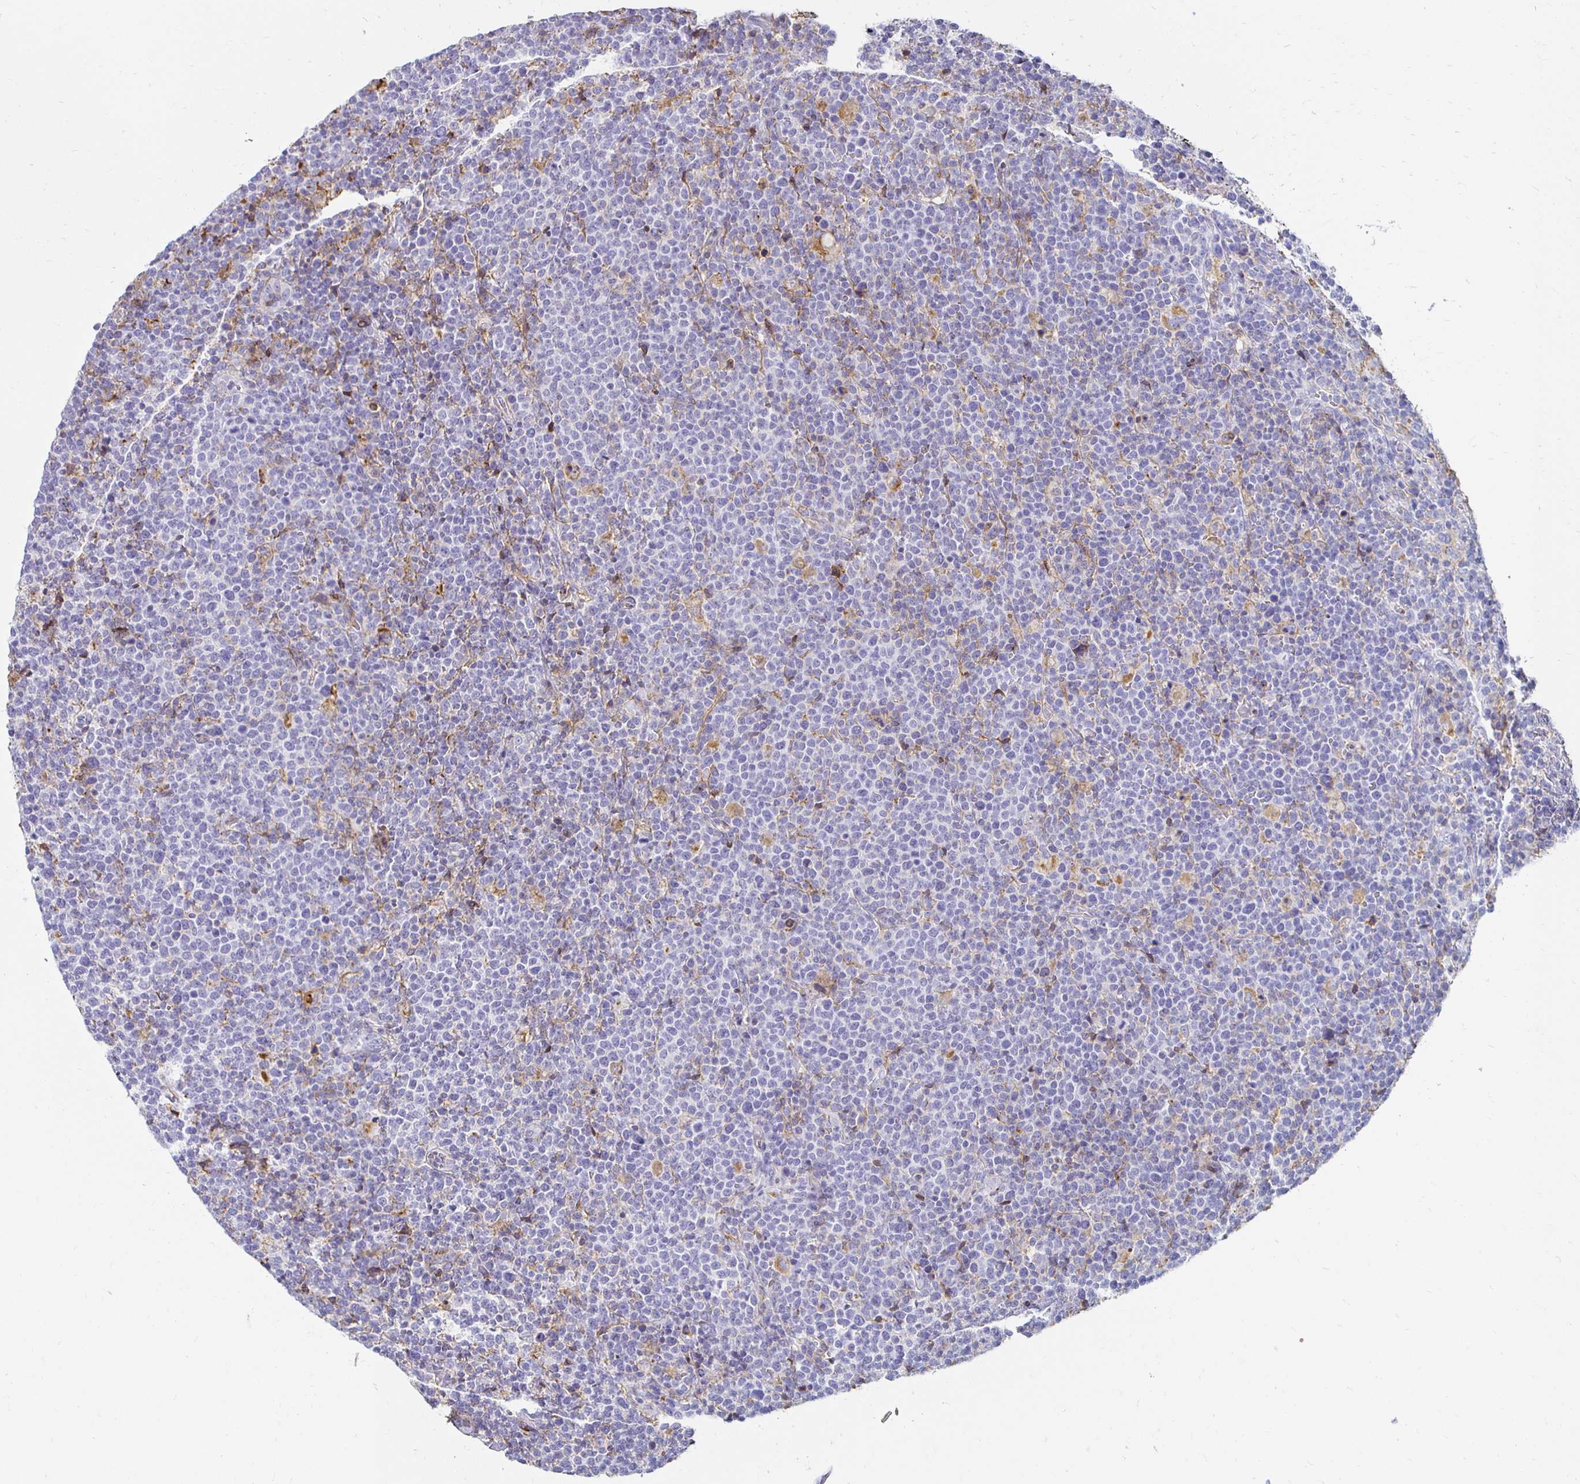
{"staining": {"intensity": "negative", "quantity": "none", "location": "none"}, "tissue": "lymphoma", "cell_type": "Tumor cells", "image_type": "cancer", "snomed": [{"axis": "morphology", "description": "Malignant lymphoma, non-Hodgkin's type, High grade"}, {"axis": "topography", "description": "Lymph node"}], "caption": "DAB (3,3'-diaminobenzidine) immunohistochemical staining of human lymphoma exhibits no significant expression in tumor cells.", "gene": "TAS1R3", "patient": {"sex": "male", "age": 61}}